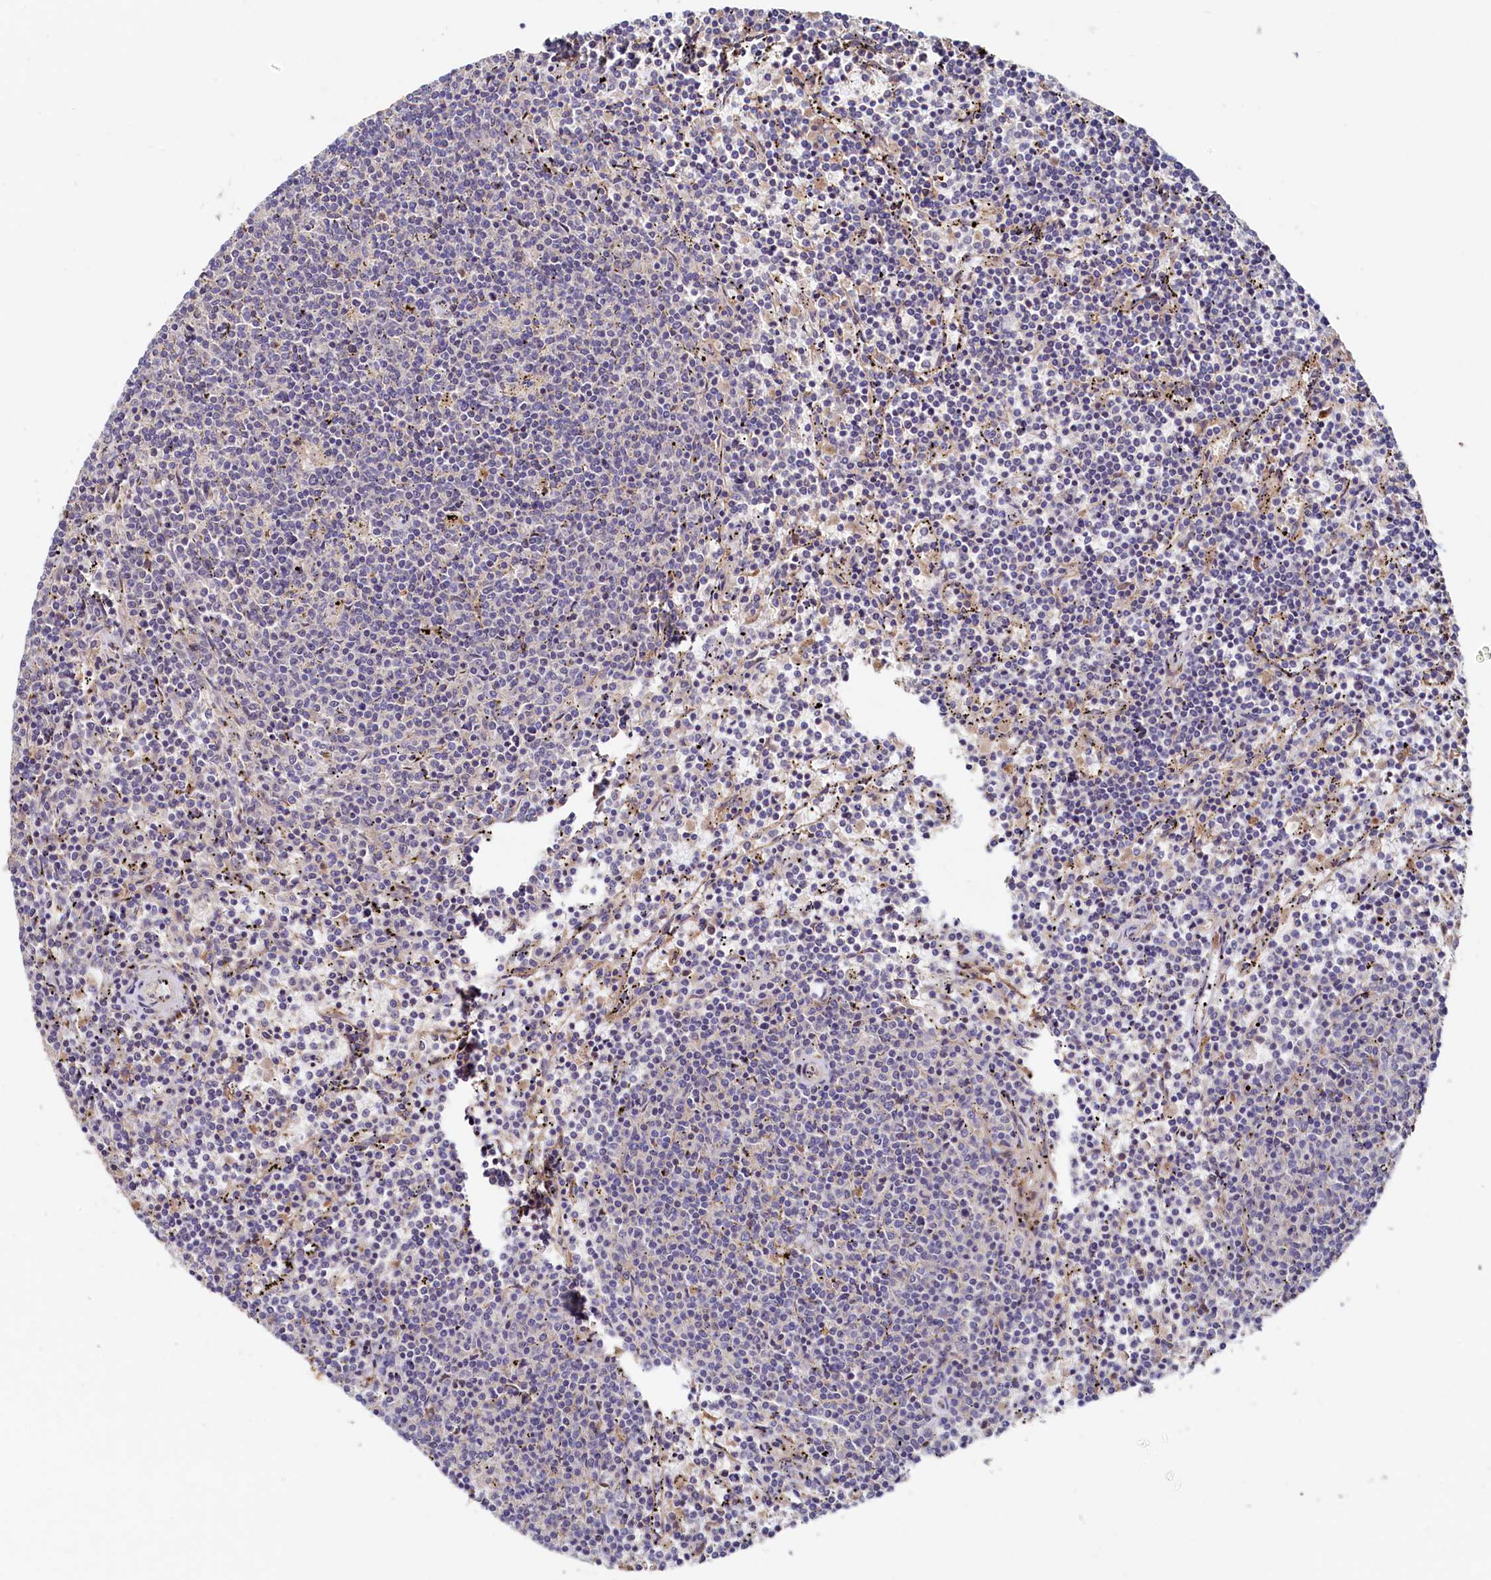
{"staining": {"intensity": "negative", "quantity": "none", "location": "none"}, "tissue": "lymphoma", "cell_type": "Tumor cells", "image_type": "cancer", "snomed": [{"axis": "morphology", "description": "Malignant lymphoma, non-Hodgkin's type, Low grade"}, {"axis": "topography", "description": "Spleen"}], "caption": "Immunohistochemistry (IHC) micrograph of lymphoma stained for a protein (brown), which shows no staining in tumor cells.", "gene": "RGS7BP", "patient": {"sex": "female", "age": 50}}